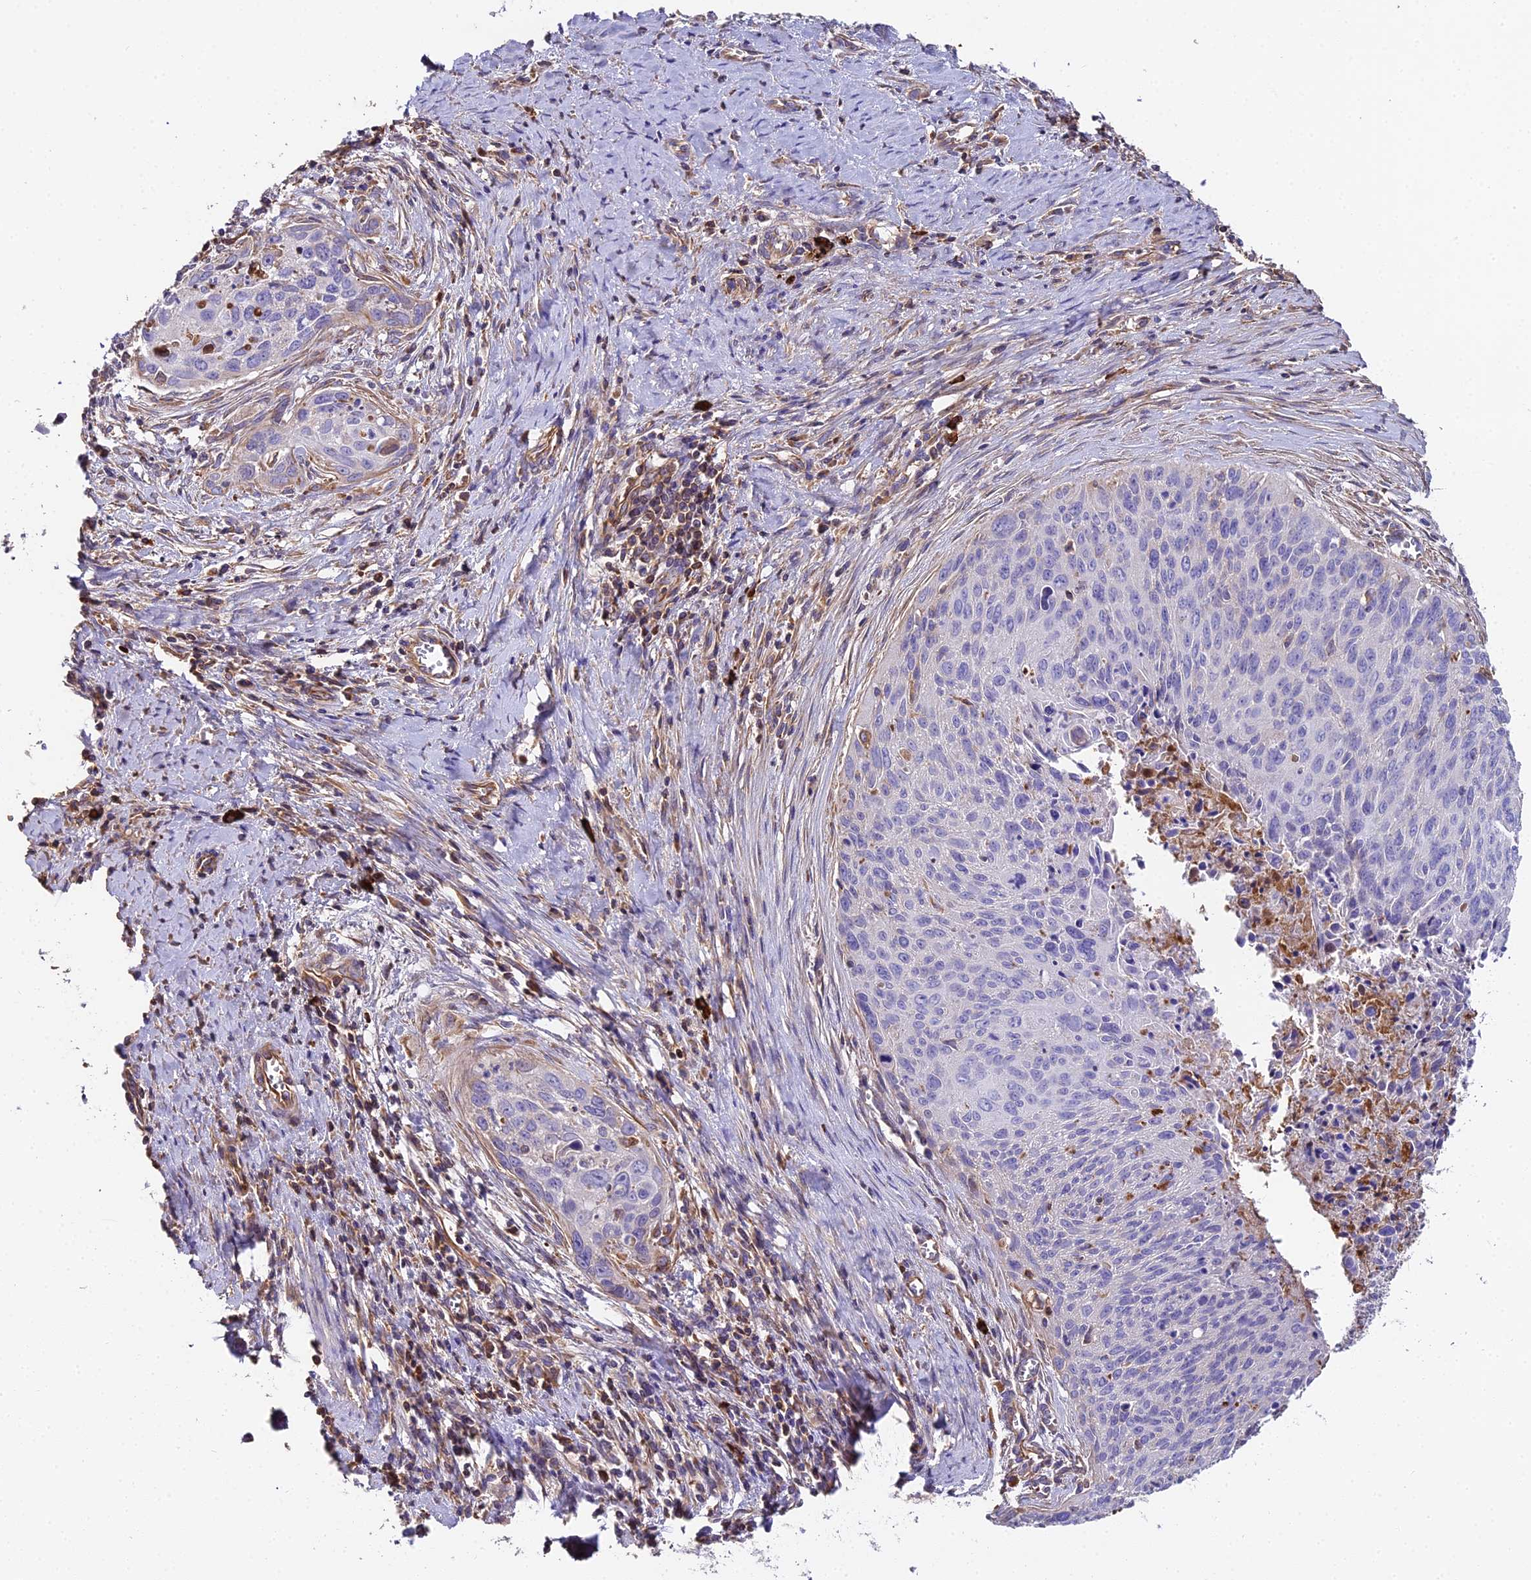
{"staining": {"intensity": "weak", "quantity": "<25%", "location": "cytoplasmic/membranous"}, "tissue": "cervical cancer", "cell_type": "Tumor cells", "image_type": "cancer", "snomed": [{"axis": "morphology", "description": "Squamous cell carcinoma, NOS"}, {"axis": "topography", "description": "Cervix"}], "caption": "An immunohistochemistry (IHC) micrograph of cervical squamous cell carcinoma is shown. There is no staining in tumor cells of cervical squamous cell carcinoma.", "gene": "BEX4", "patient": {"sex": "female", "age": 55}}